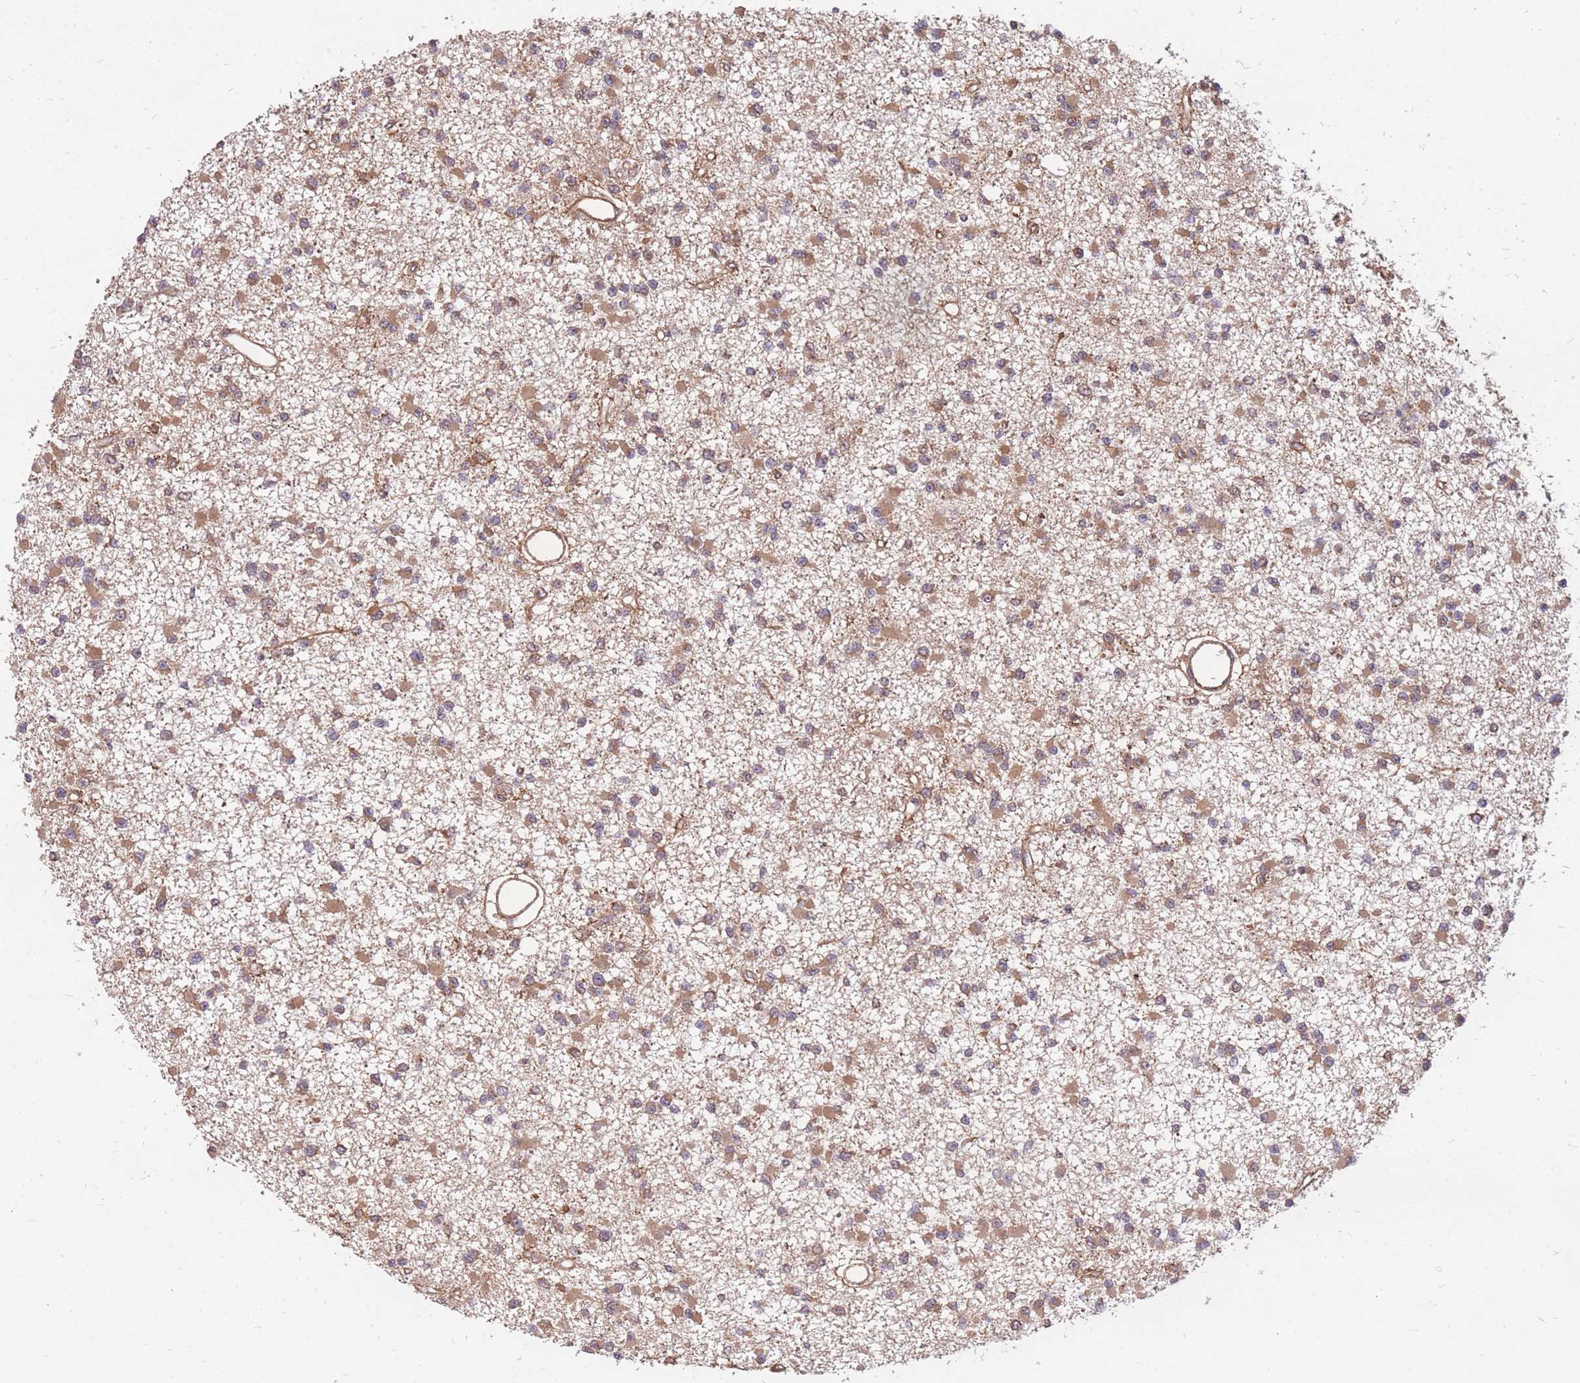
{"staining": {"intensity": "moderate", "quantity": ">75%", "location": "cytoplasmic/membranous"}, "tissue": "glioma", "cell_type": "Tumor cells", "image_type": "cancer", "snomed": [{"axis": "morphology", "description": "Glioma, malignant, Low grade"}, {"axis": "topography", "description": "Brain"}], "caption": "Approximately >75% of tumor cells in low-grade glioma (malignant) demonstrate moderate cytoplasmic/membranous protein staining as visualized by brown immunohistochemical staining.", "gene": "DYNC1LI2", "patient": {"sex": "female", "age": 22}}